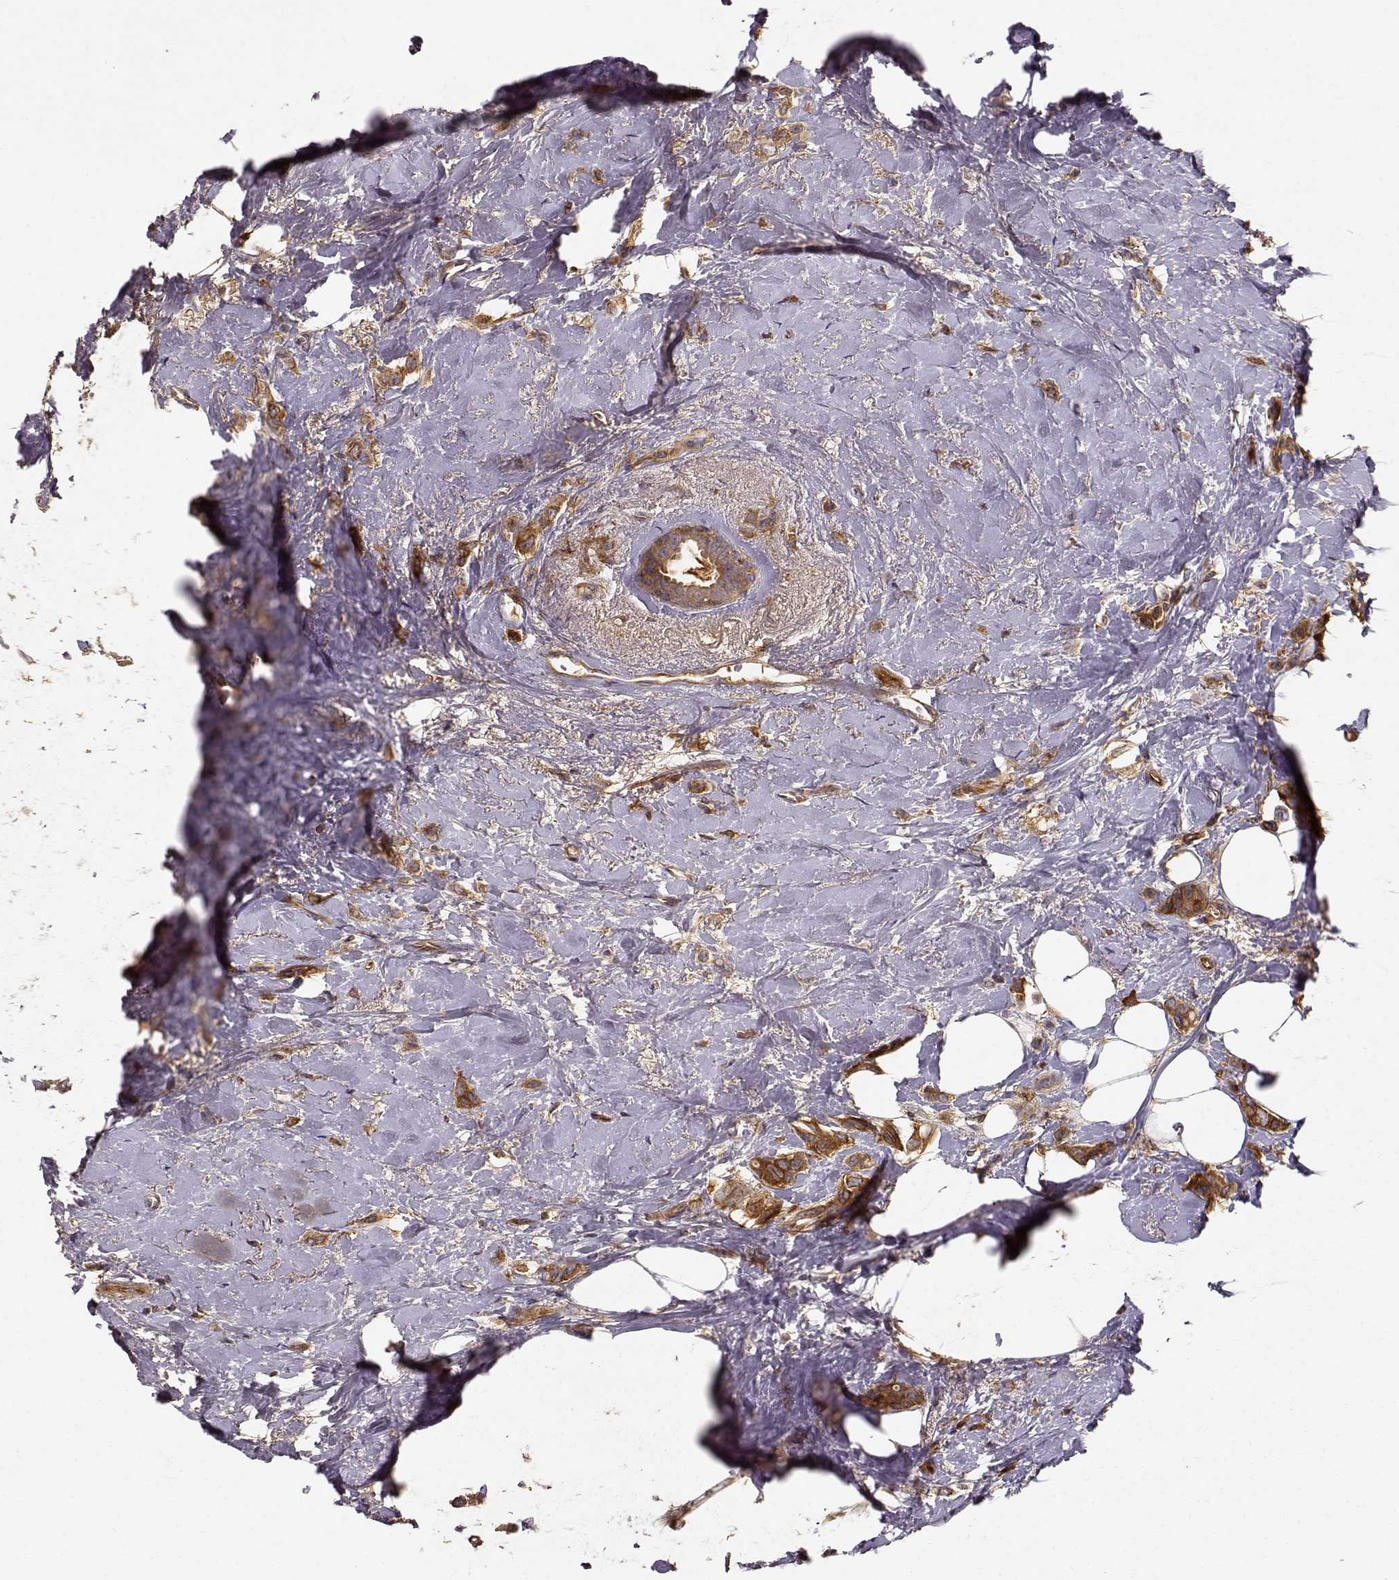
{"staining": {"intensity": "strong", "quantity": ">75%", "location": "cytoplasmic/membranous"}, "tissue": "breast cancer", "cell_type": "Tumor cells", "image_type": "cancer", "snomed": [{"axis": "morphology", "description": "Lobular carcinoma"}, {"axis": "topography", "description": "Breast"}], "caption": "An IHC image of neoplastic tissue is shown. Protein staining in brown shows strong cytoplasmic/membranous positivity in lobular carcinoma (breast) within tumor cells.", "gene": "ARHGEF2", "patient": {"sex": "female", "age": 66}}